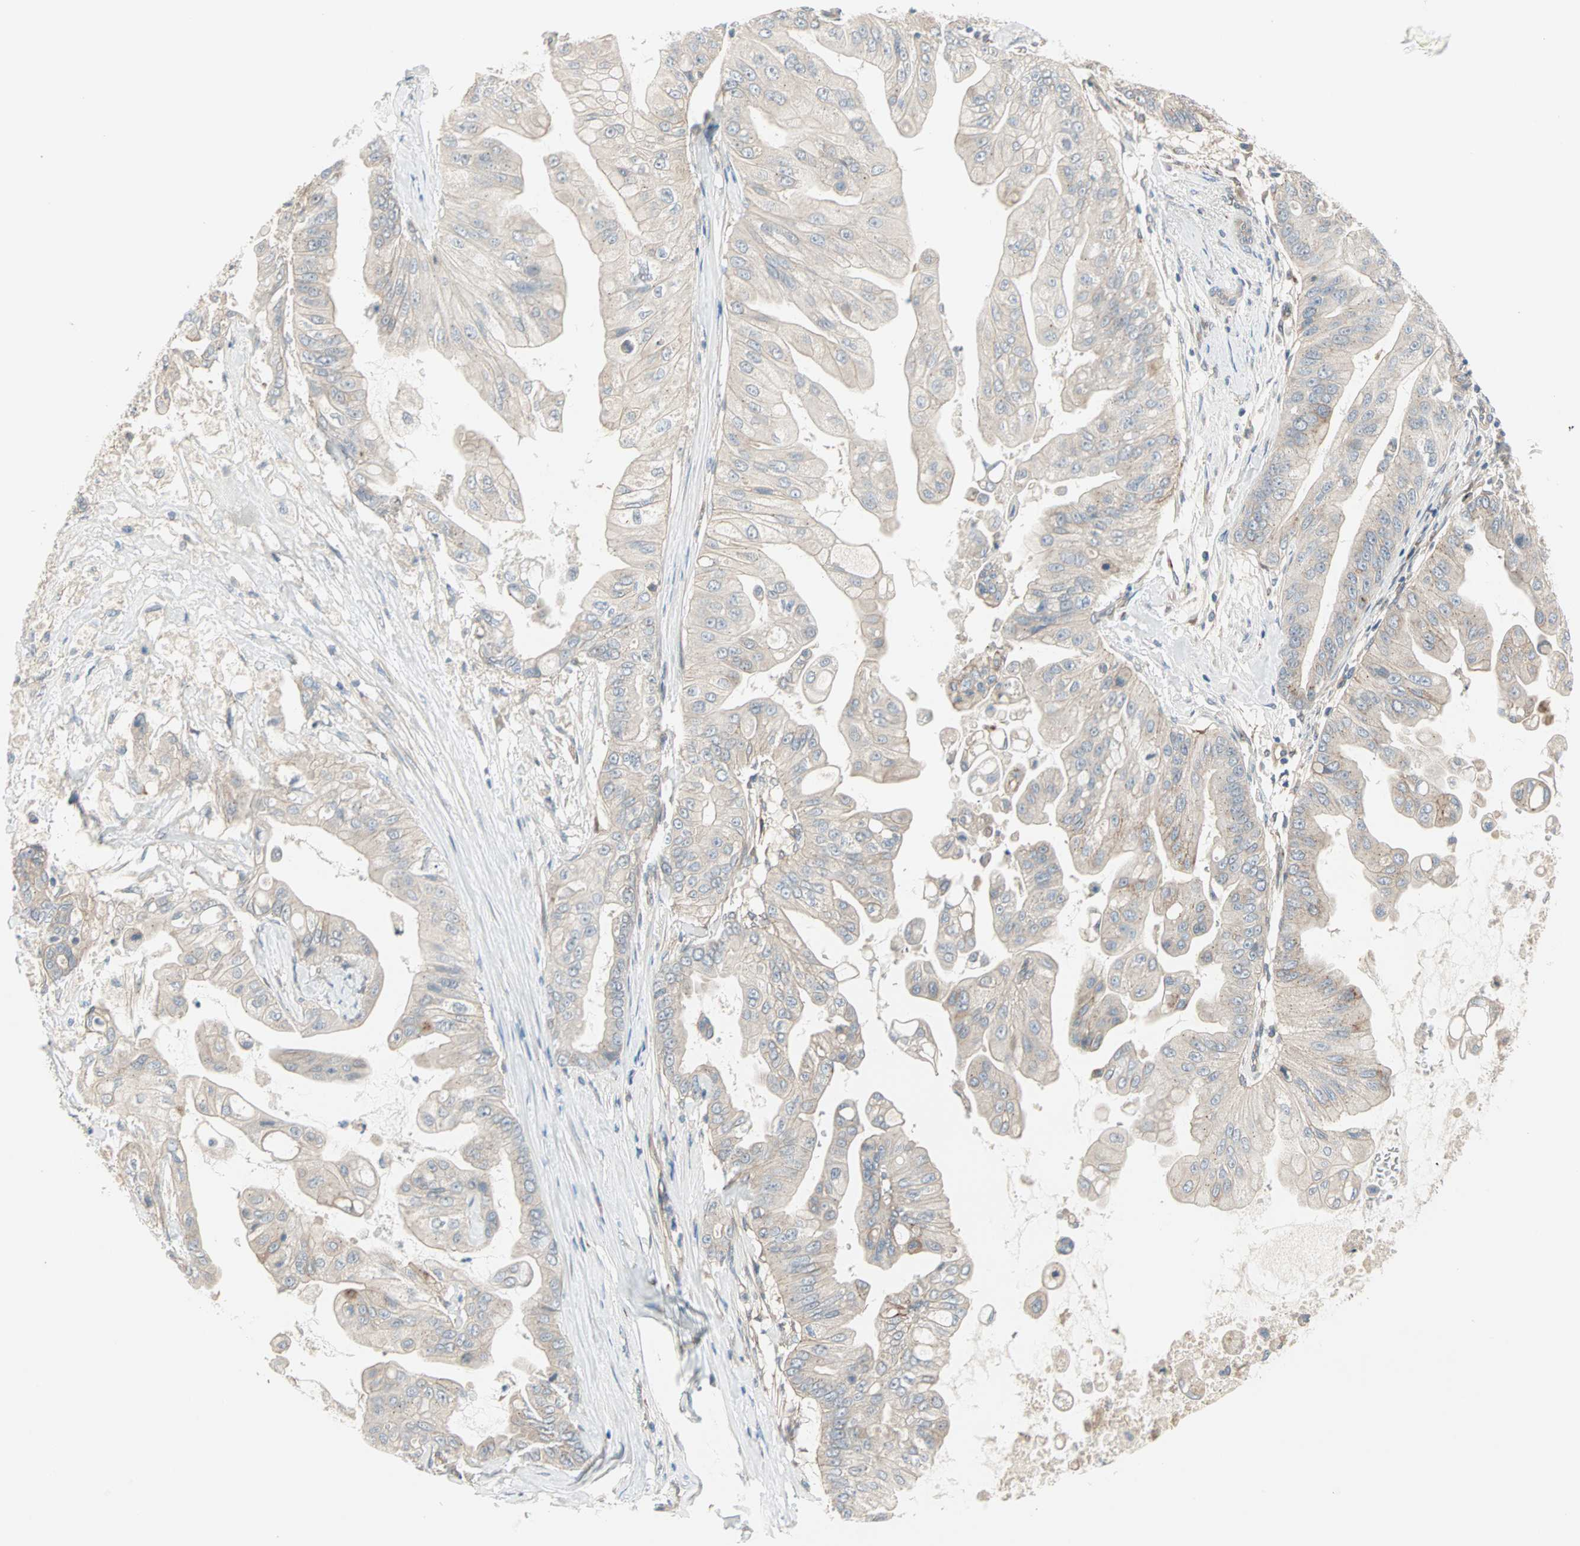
{"staining": {"intensity": "weak", "quantity": "25%-75%", "location": "cytoplasmic/membranous"}, "tissue": "pancreatic cancer", "cell_type": "Tumor cells", "image_type": "cancer", "snomed": [{"axis": "morphology", "description": "Adenocarcinoma, NOS"}, {"axis": "topography", "description": "Pancreas"}], "caption": "An IHC image of neoplastic tissue is shown. Protein staining in brown labels weak cytoplasmic/membranous positivity in pancreatic cancer (adenocarcinoma) within tumor cells. Using DAB (3,3'-diaminobenzidine) (brown) and hematoxylin (blue) stains, captured at high magnification using brightfield microscopy.", "gene": "PDE8A", "patient": {"sex": "female", "age": 75}}